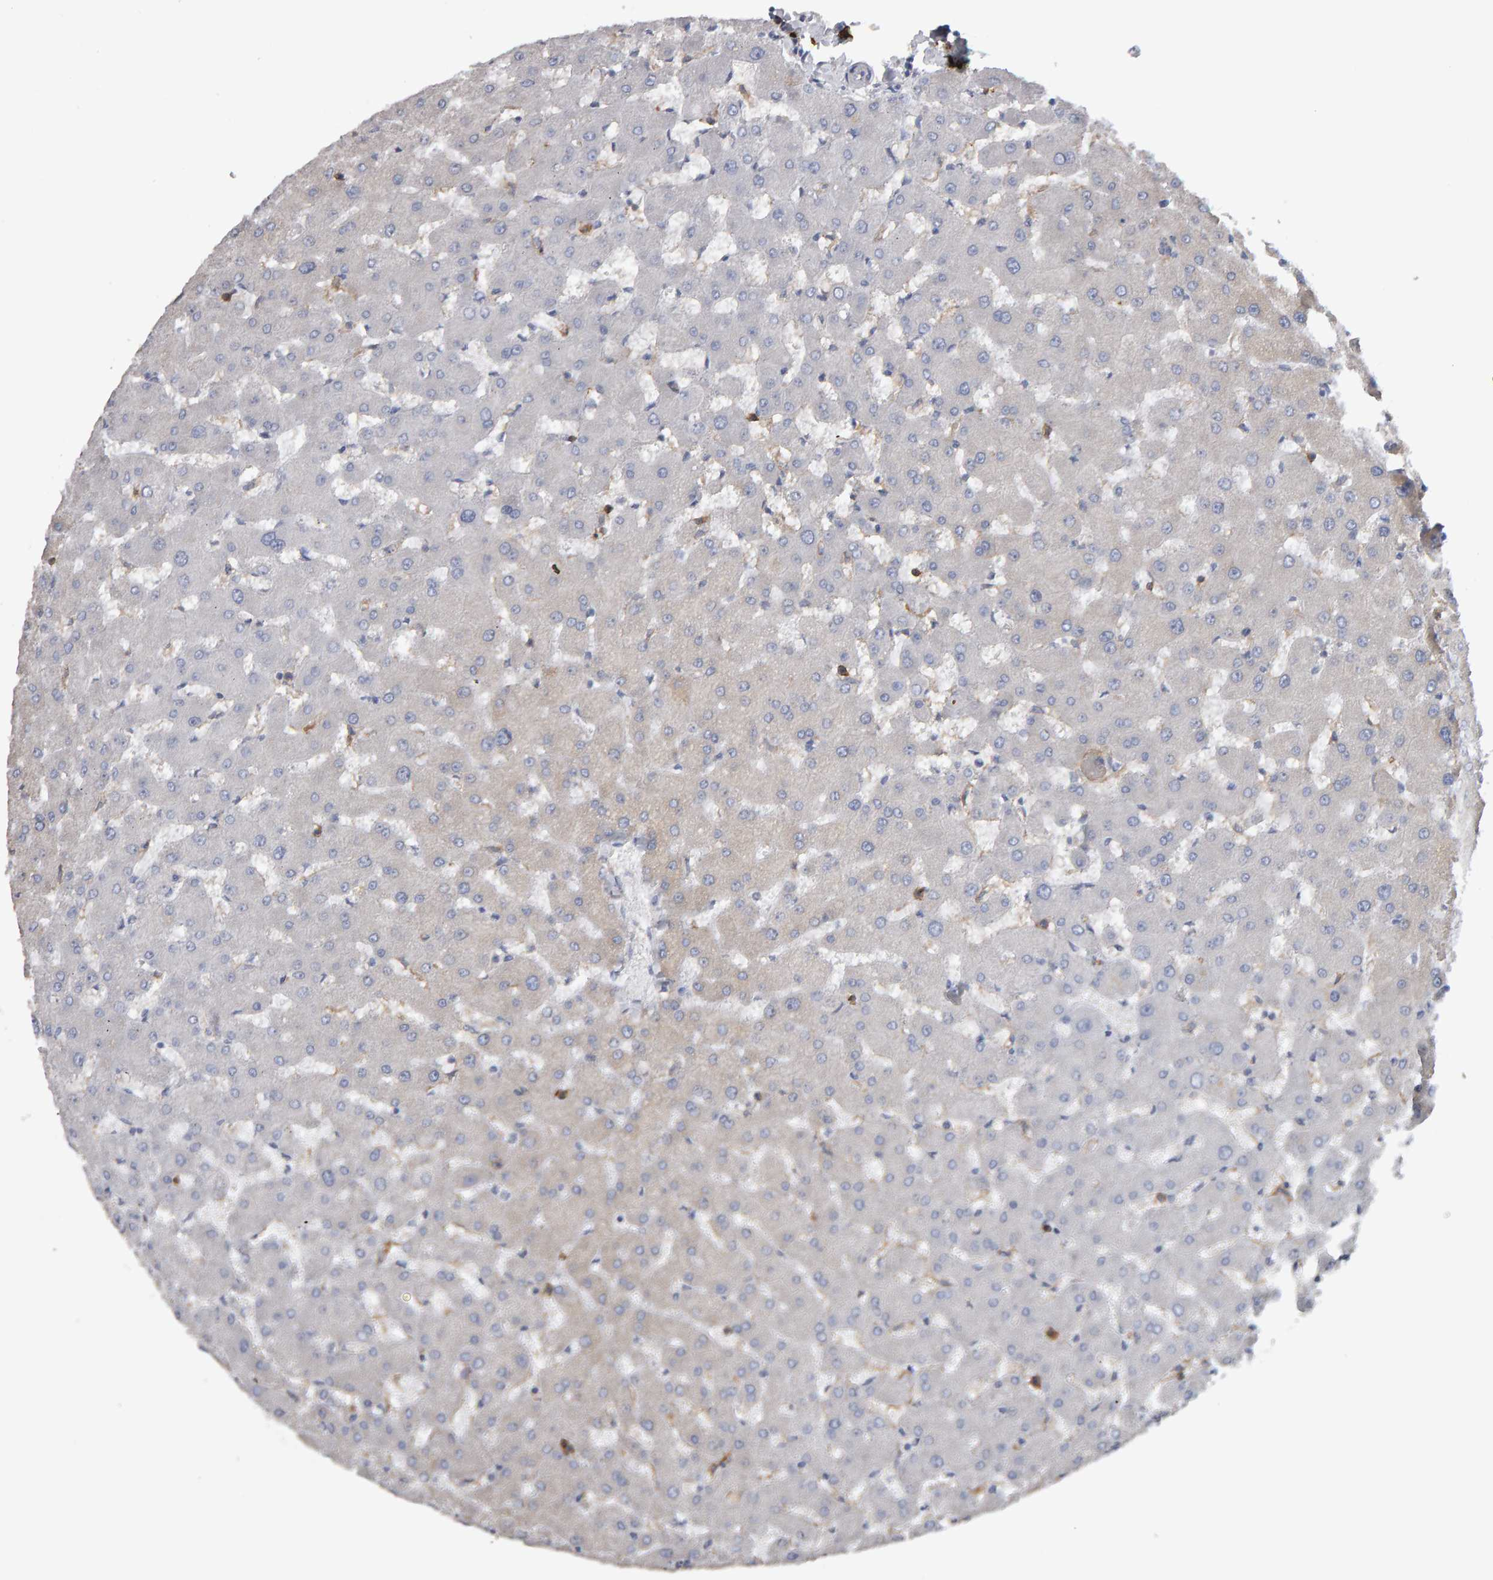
{"staining": {"intensity": "negative", "quantity": "none", "location": "none"}, "tissue": "liver", "cell_type": "Cholangiocytes", "image_type": "normal", "snomed": [{"axis": "morphology", "description": "Normal tissue, NOS"}, {"axis": "topography", "description": "Liver"}], "caption": "IHC micrograph of normal liver: human liver stained with DAB (3,3'-diaminobenzidine) demonstrates no significant protein staining in cholangiocytes. (DAB (3,3'-diaminobenzidine) IHC visualized using brightfield microscopy, high magnification).", "gene": "CD38", "patient": {"sex": "female", "age": 63}}